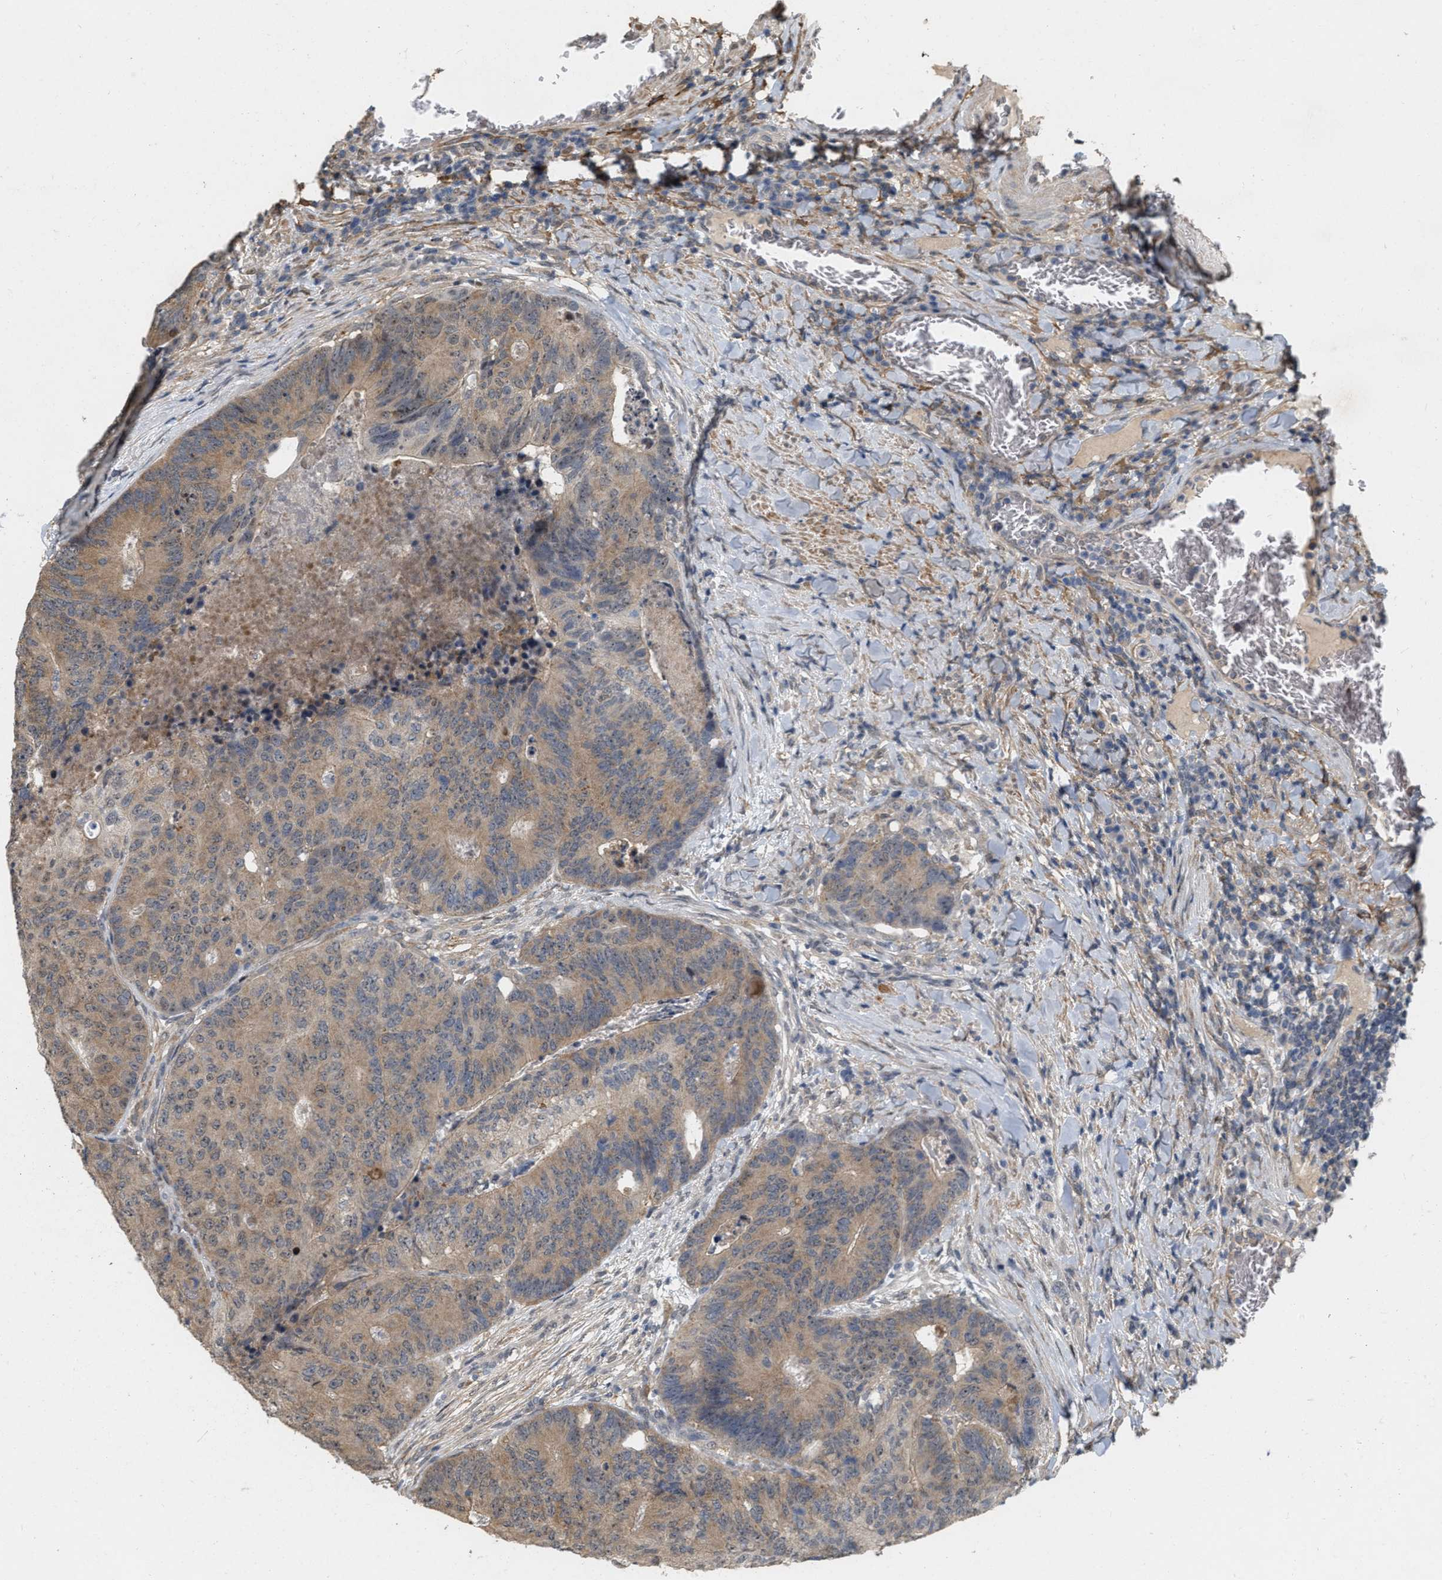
{"staining": {"intensity": "moderate", "quantity": ">75%", "location": "cytoplasmic/membranous"}, "tissue": "colorectal cancer", "cell_type": "Tumor cells", "image_type": "cancer", "snomed": [{"axis": "morphology", "description": "Adenocarcinoma, NOS"}, {"axis": "topography", "description": "Colon"}], "caption": "The immunohistochemical stain labels moderate cytoplasmic/membranous staining in tumor cells of colorectal adenocarcinoma tissue.", "gene": "RUVBL1", "patient": {"sex": "female", "age": 67}}